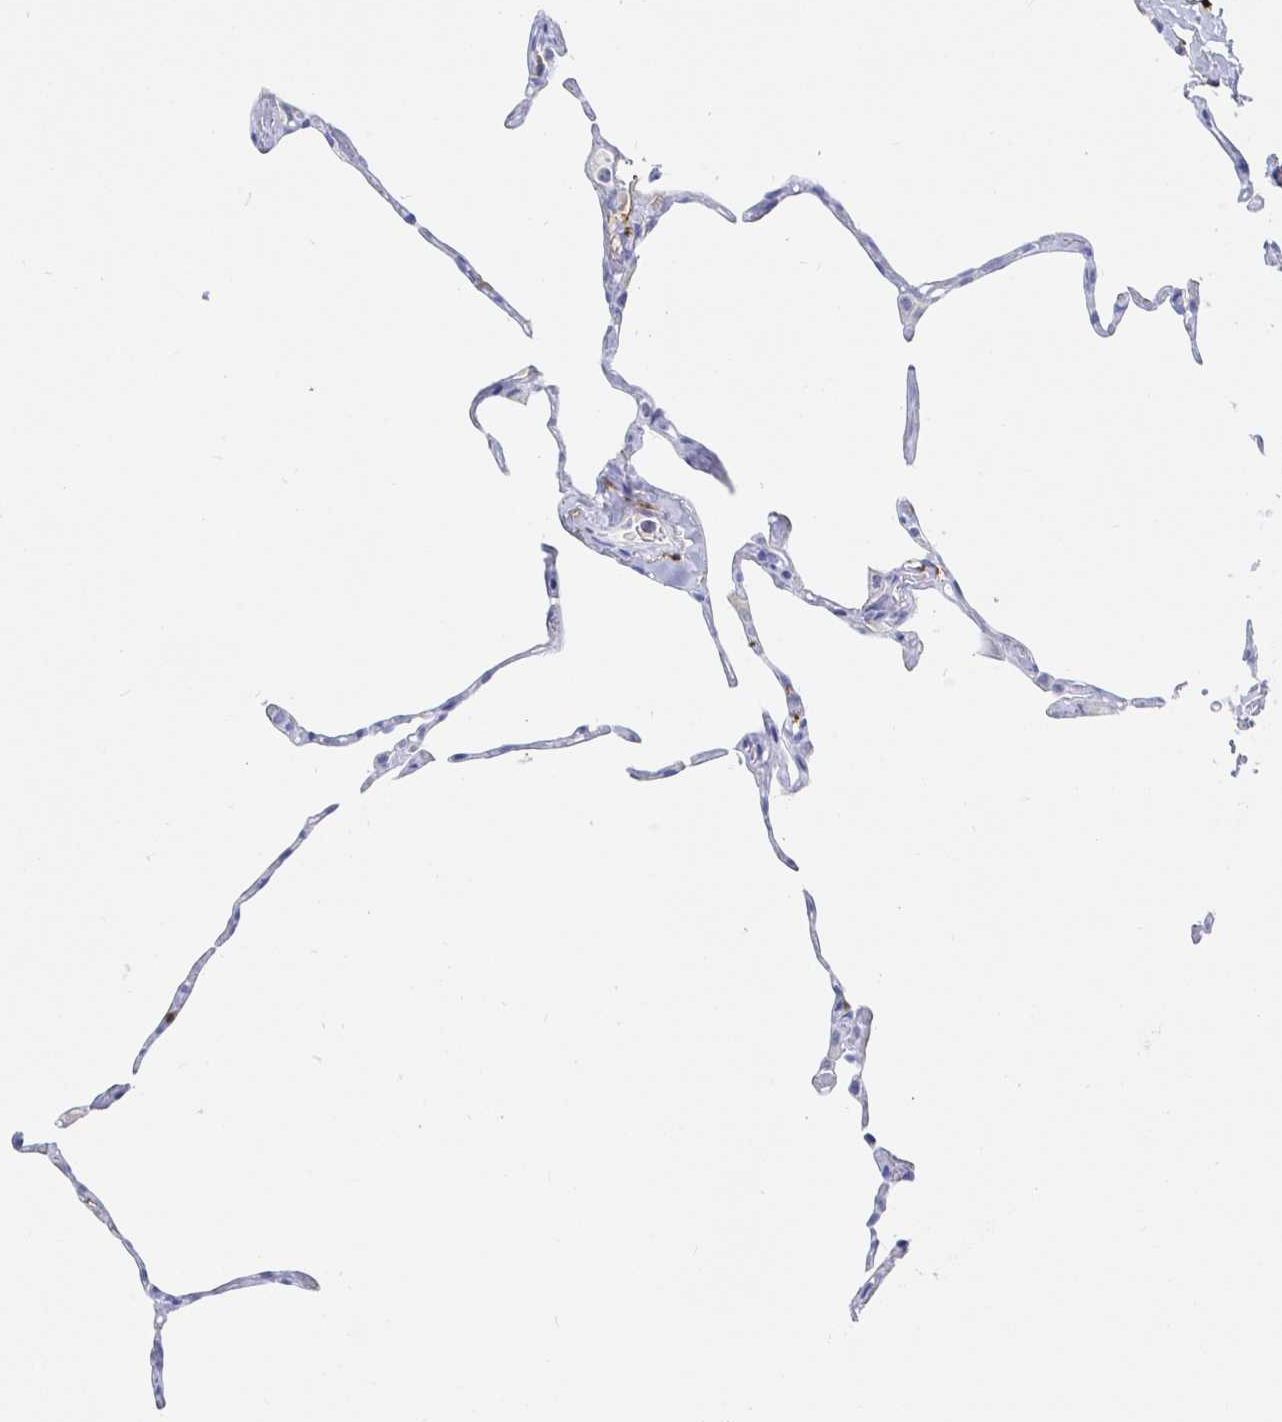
{"staining": {"intensity": "negative", "quantity": "none", "location": "none"}, "tissue": "lung", "cell_type": "Alveolar cells", "image_type": "normal", "snomed": [{"axis": "morphology", "description": "Normal tissue, NOS"}, {"axis": "topography", "description": "Lung"}], "caption": "DAB (3,3'-diaminobenzidine) immunohistochemical staining of benign human lung shows no significant staining in alveolar cells.", "gene": "OR2A1", "patient": {"sex": "male", "age": 65}}